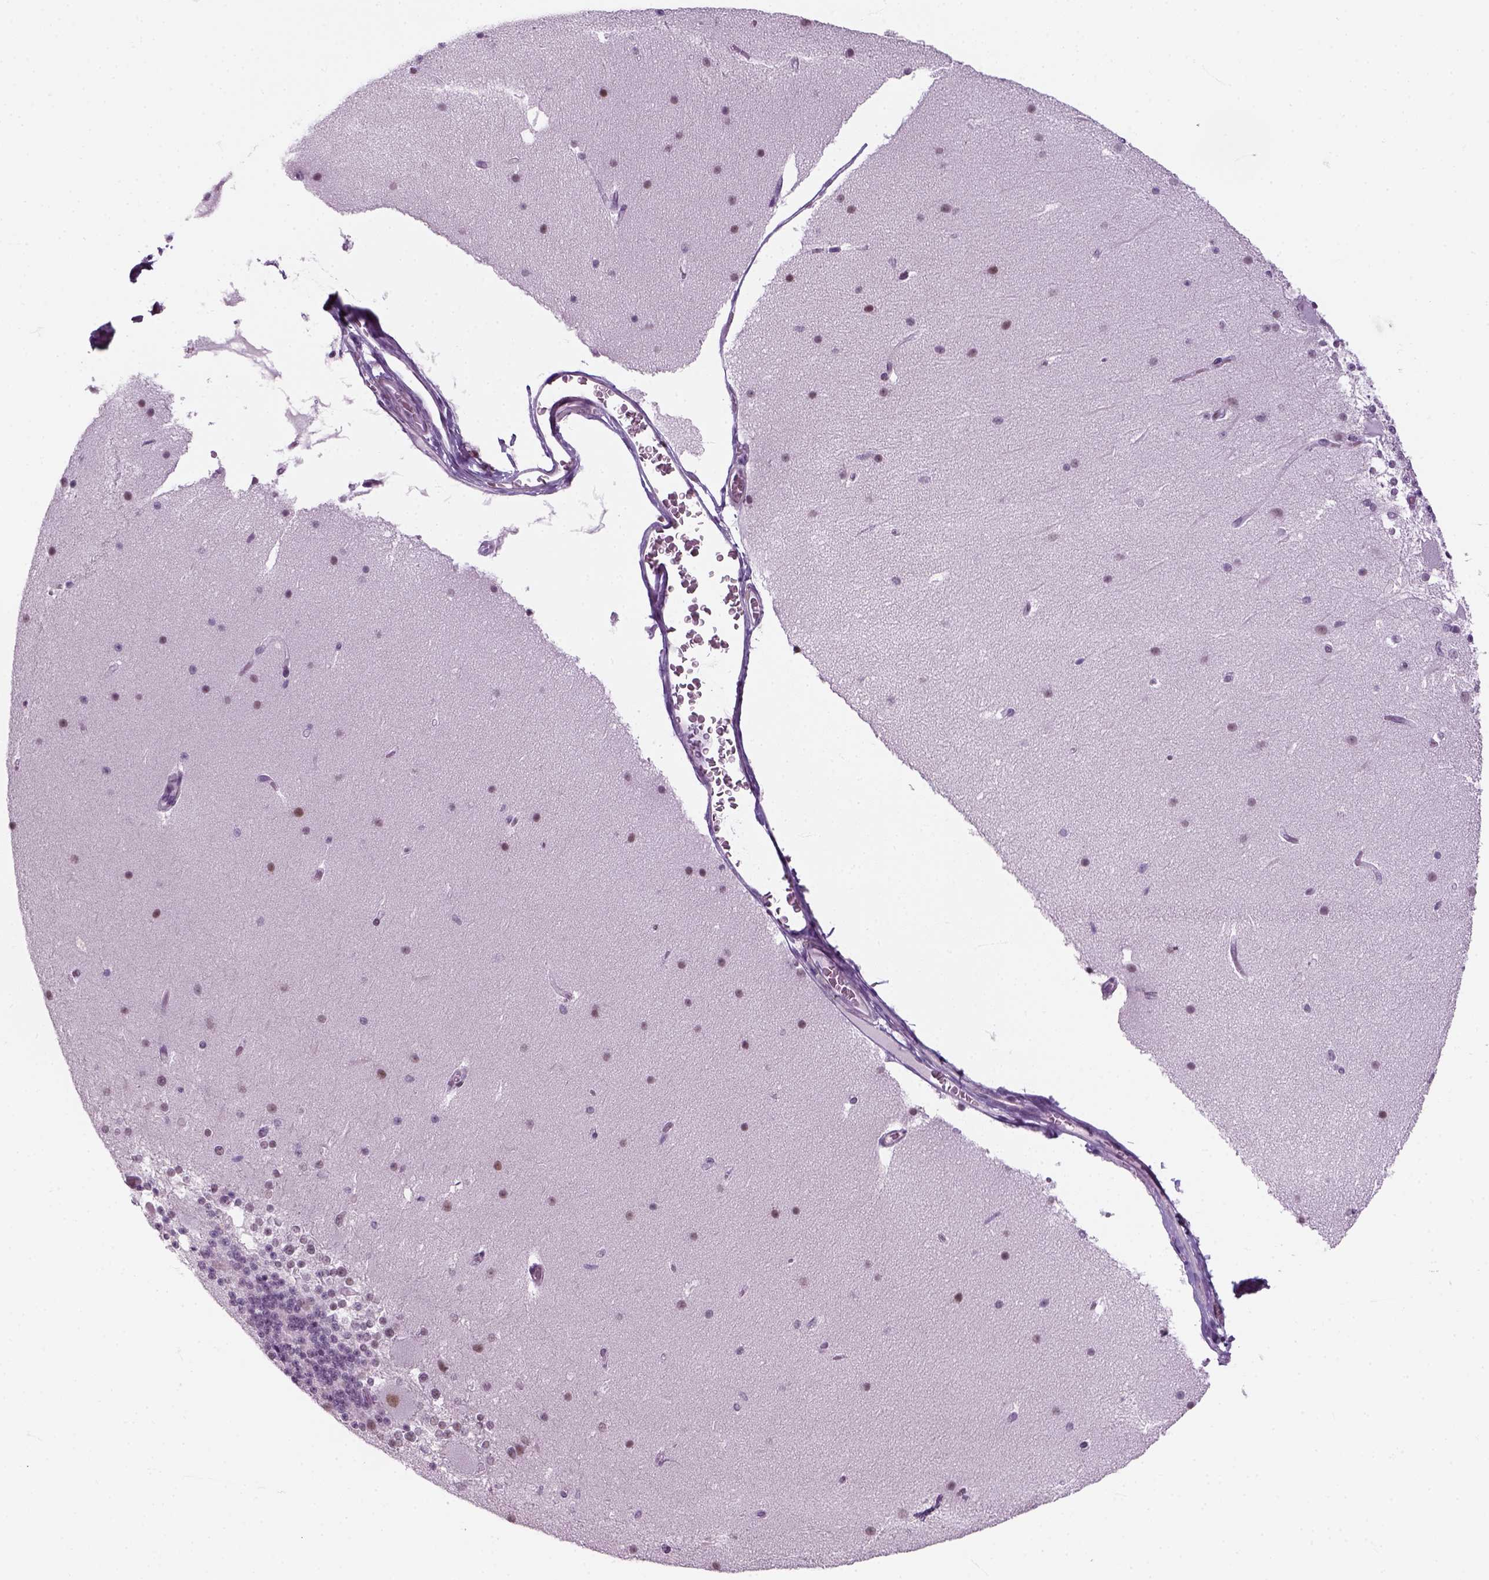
{"staining": {"intensity": "weak", "quantity": "<25%", "location": "nuclear"}, "tissue": "cerebellum", "cell_type": "Cells in granular layer", "image_type": "normal", "snomed": [{"axis": "morphology", "description": "Normal tissue, NOS"}, {"axis": "topography", "description": "Cerebellum"}], "caption": "Micrograph shows no protein positivity in cells in granular layer of unremarkable cerebellum.", "gene": "ZNF865", "patient": {"sex": "female", "age": 19}}